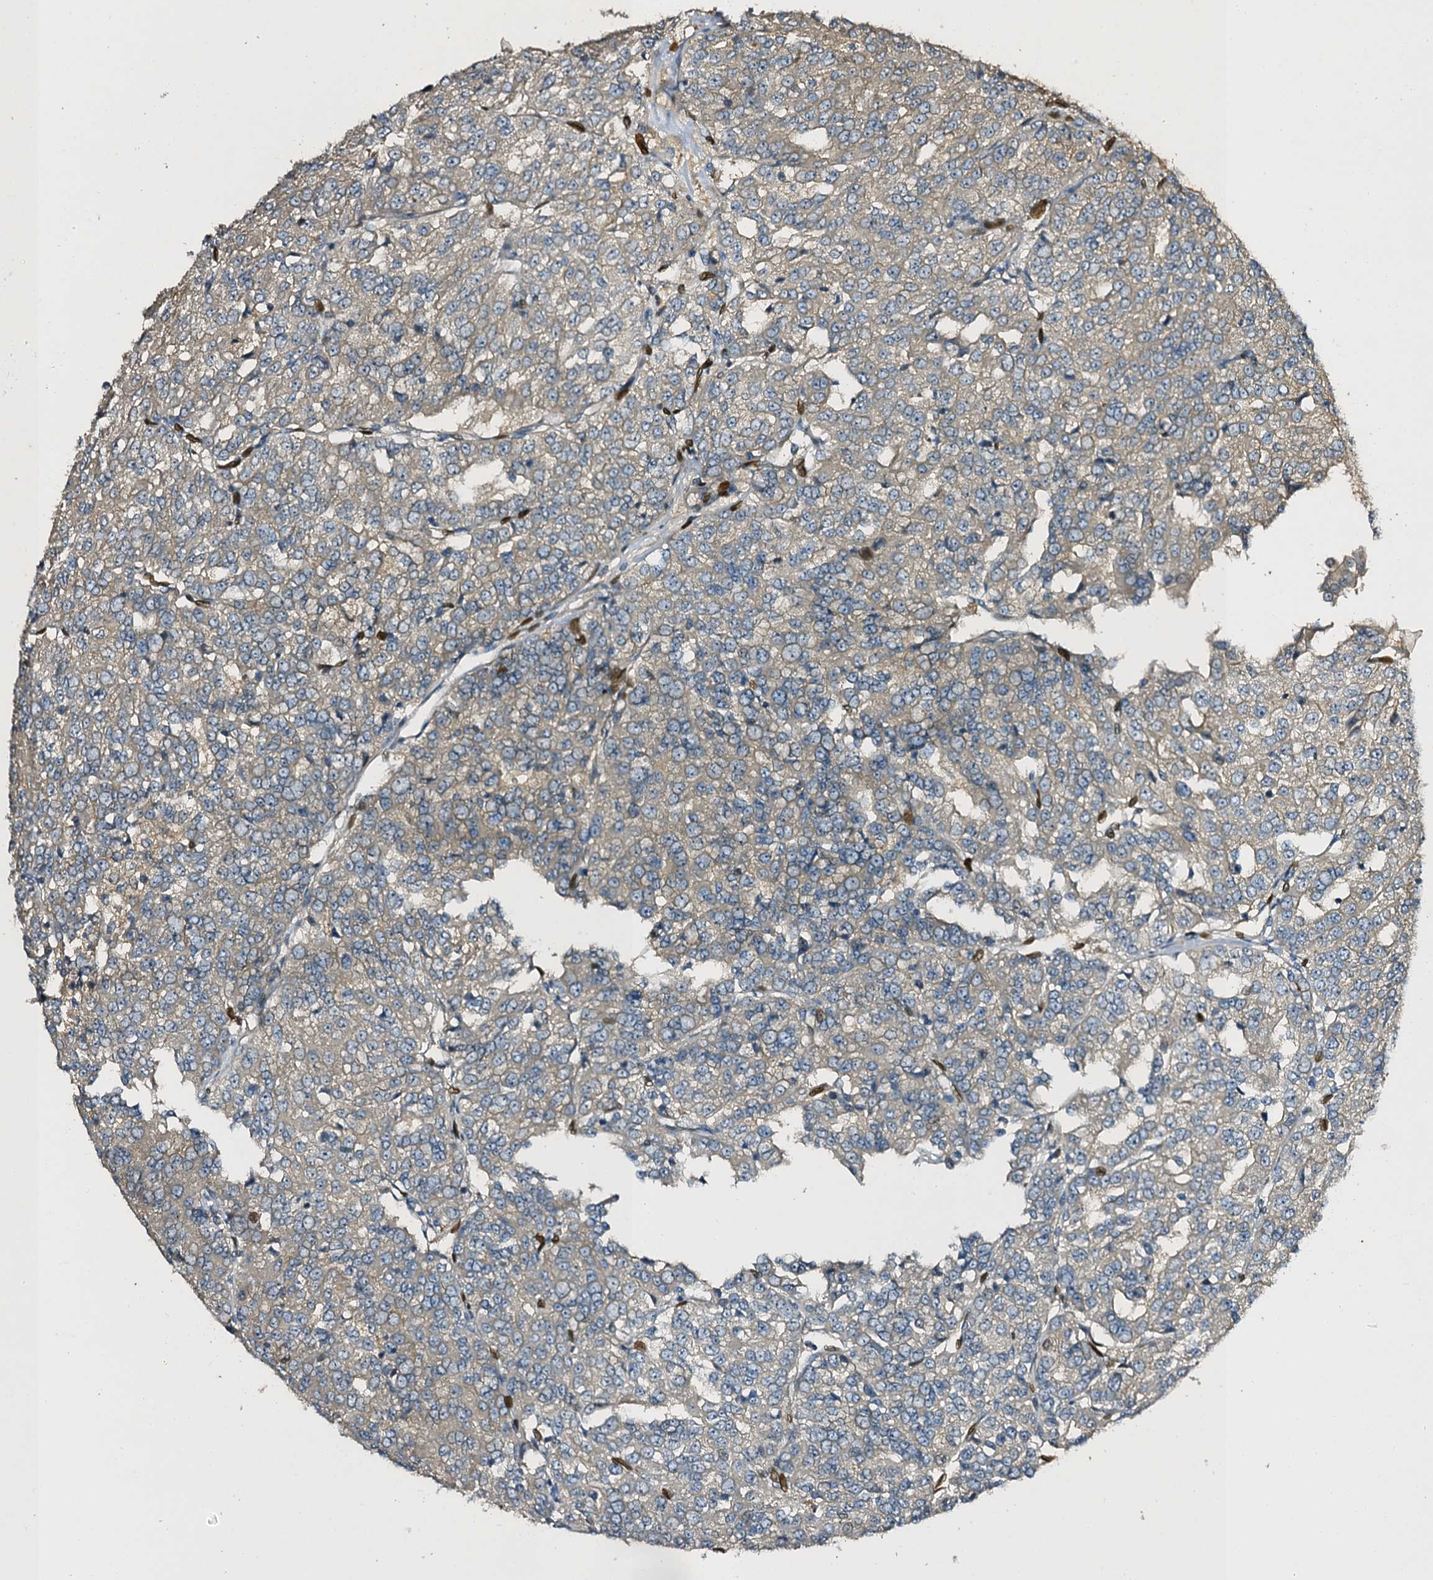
{"staining": {"intensity": "negative", "quantity": "none", "location": "none"}, "tissue": "renal cancer", "cell_type": "Tumor cells", "image_type": "cancer", "snomed": [{"axis": "morphology", "description": "Adenocarcinoma, NOS"}, {"axis": "topography", "description": "Kidney"}], "caption": "DAB (3,3'-diaminobenzidine) immunohistochemical staining of renal cancer demonstrates no significant staining in tumor cells. Nuclei are stained in blue.", "gene": "SLC11A2", "patient": {"sex": "female", "age": 63}}